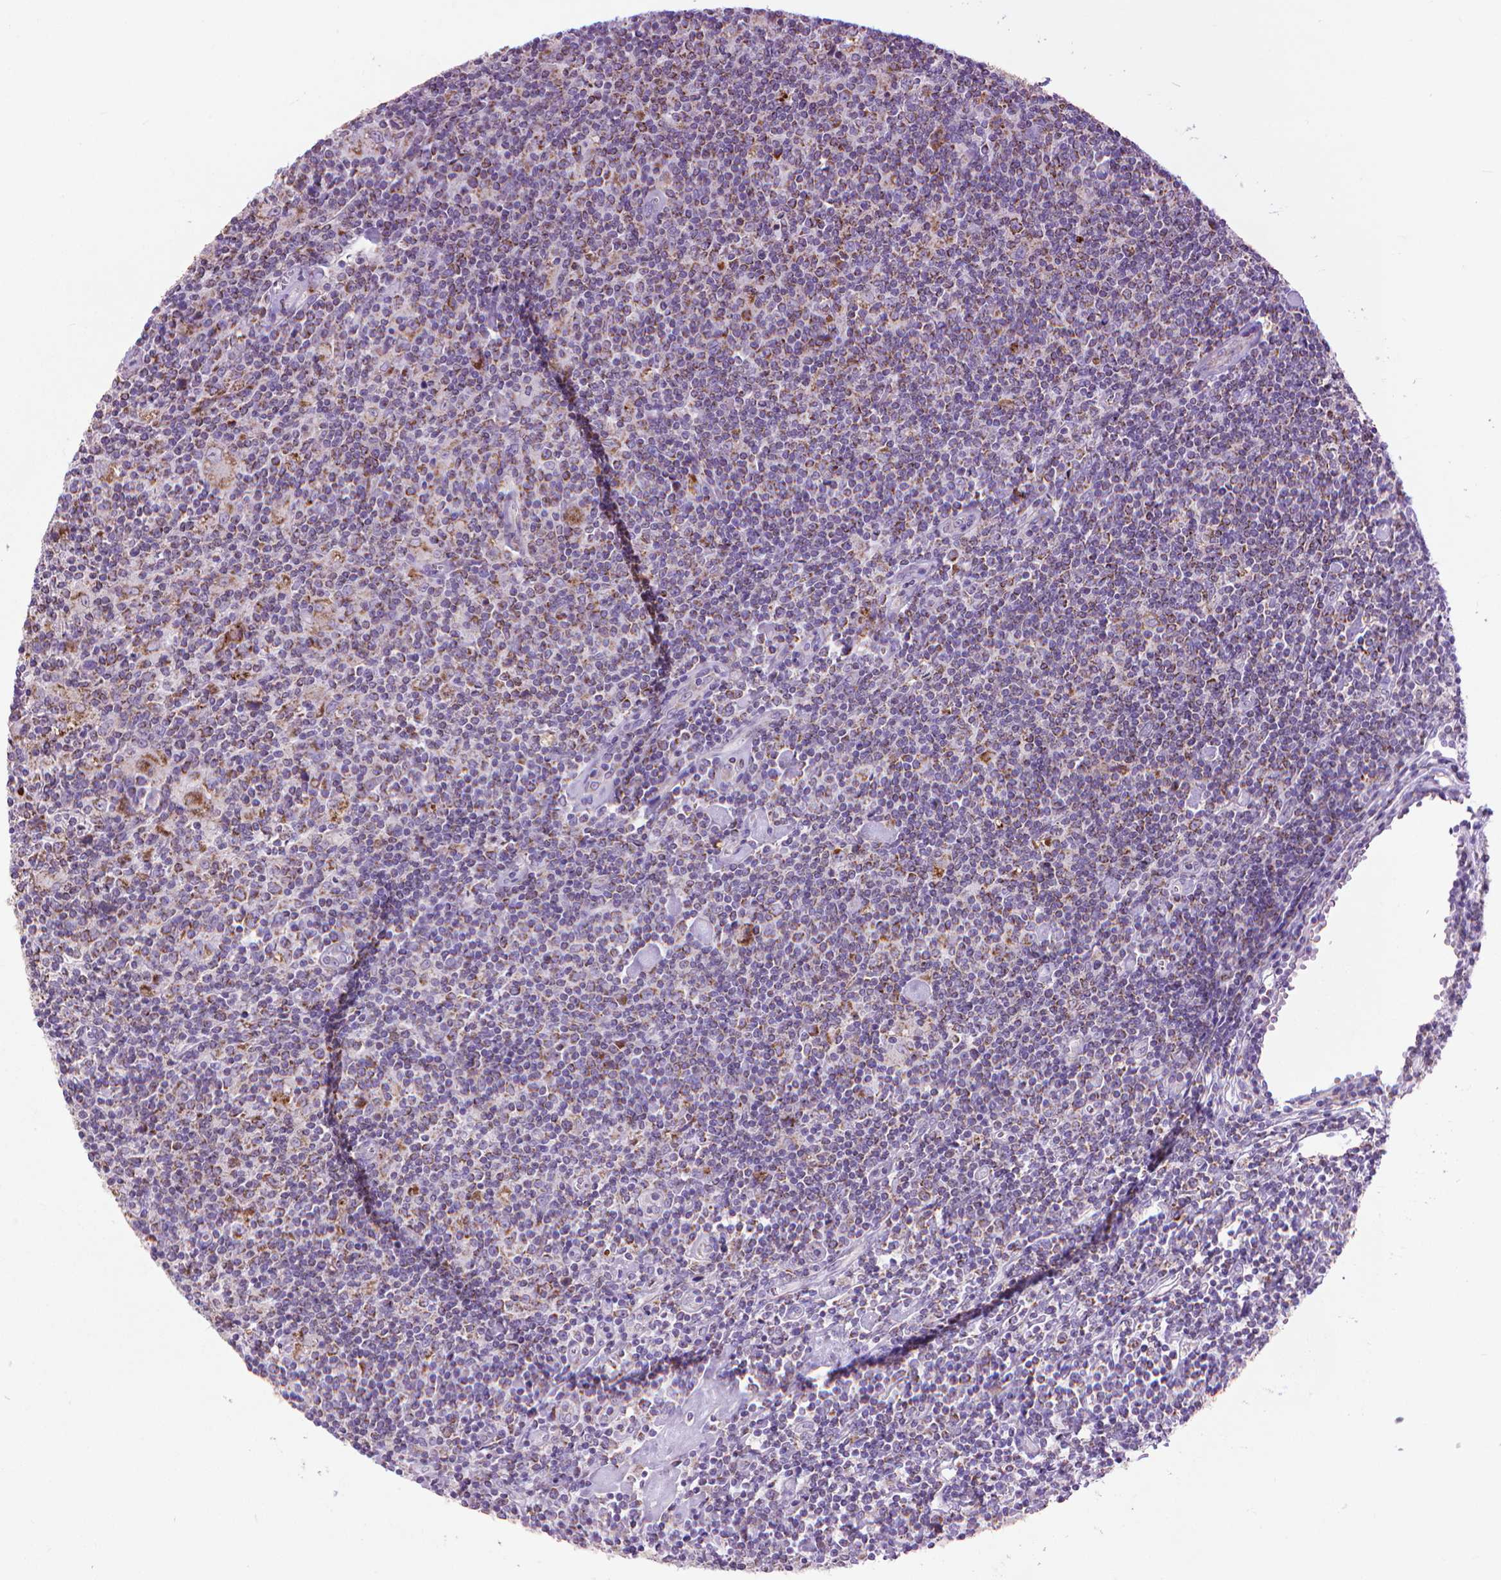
{"staining": {"intensity": "strong", "quantity": "25%-75%", "location": "cytoplasmic/membranous"}, "tissue": "lymphoma", "cell_type": "Tumor cells", "image_type": "cancer", "snomed": [{"axis": "morphology", "description": "Hodgkin's disease, NOS"}, {"axis": "topography", "description": "Lymph node"}], "caption": "This micrograph demonstrates immunohistochemistry (IHC) staining of lymphoma, with high strong cytoplasmic/membranous positivity in approximately 25%-75% of tumor cells.", "gene": "VDAC1", "patient": {"sex": "male", "age": 40}}